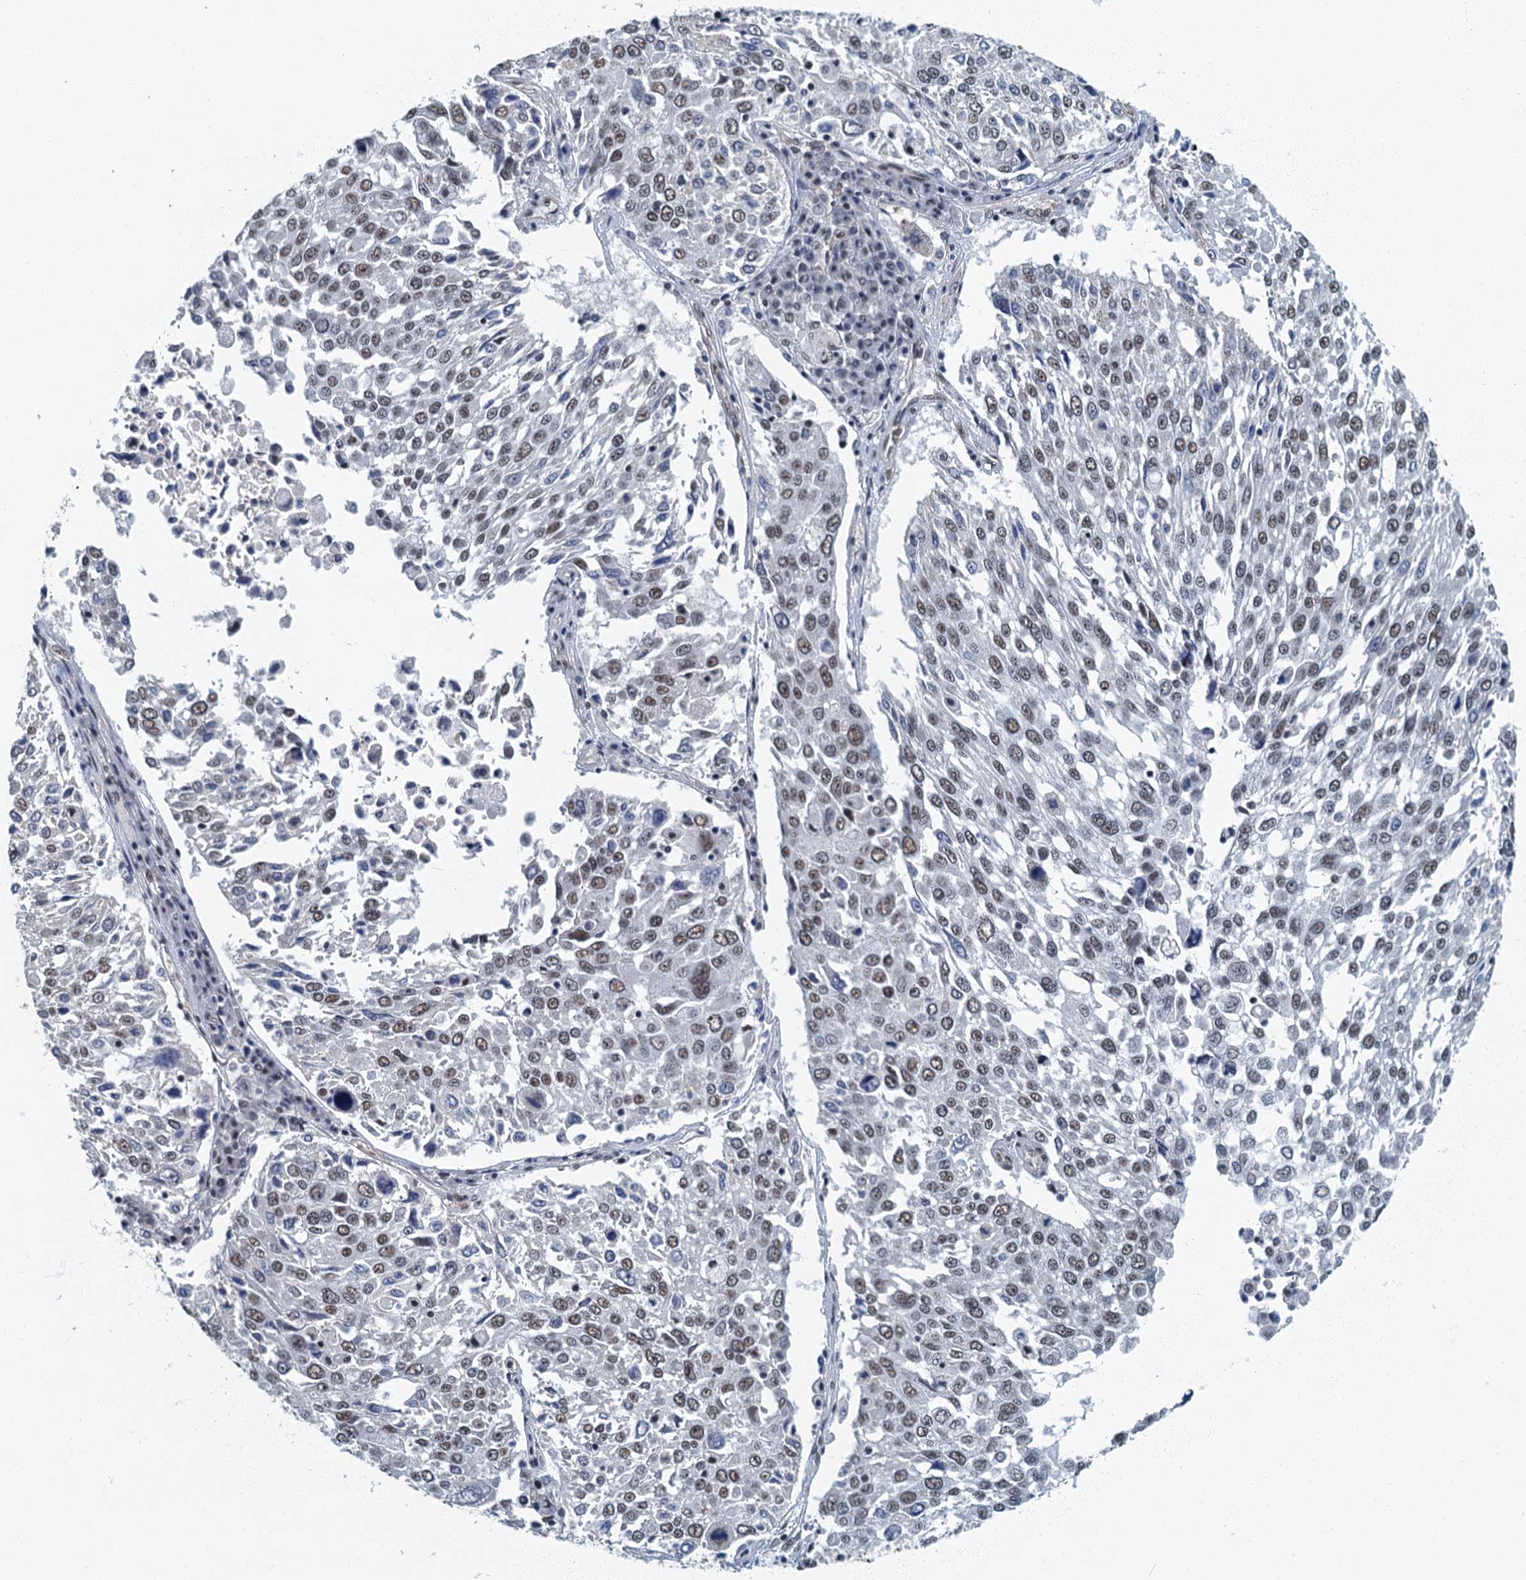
{"staining": {"intensity": "moderate", "quantity": "25%-75%", "location": "nuclear"}, "tissue": "lung cancer", "cell_type": "Tumor cells", "image_type": "cancer", "snomed": [{"axis": "morphology", "description": "Squamous cell carcinoma, NOS"}, {"axis": "topography", "description": "Lung"}], "caption": "Protein positivity by IHC reveals moderate nuclear staining in about 25%-75% of tumor cells in lung squamous cell carcinoma.", "gene": "GADL1", "patient": {"sex": "male", "age": 65}}